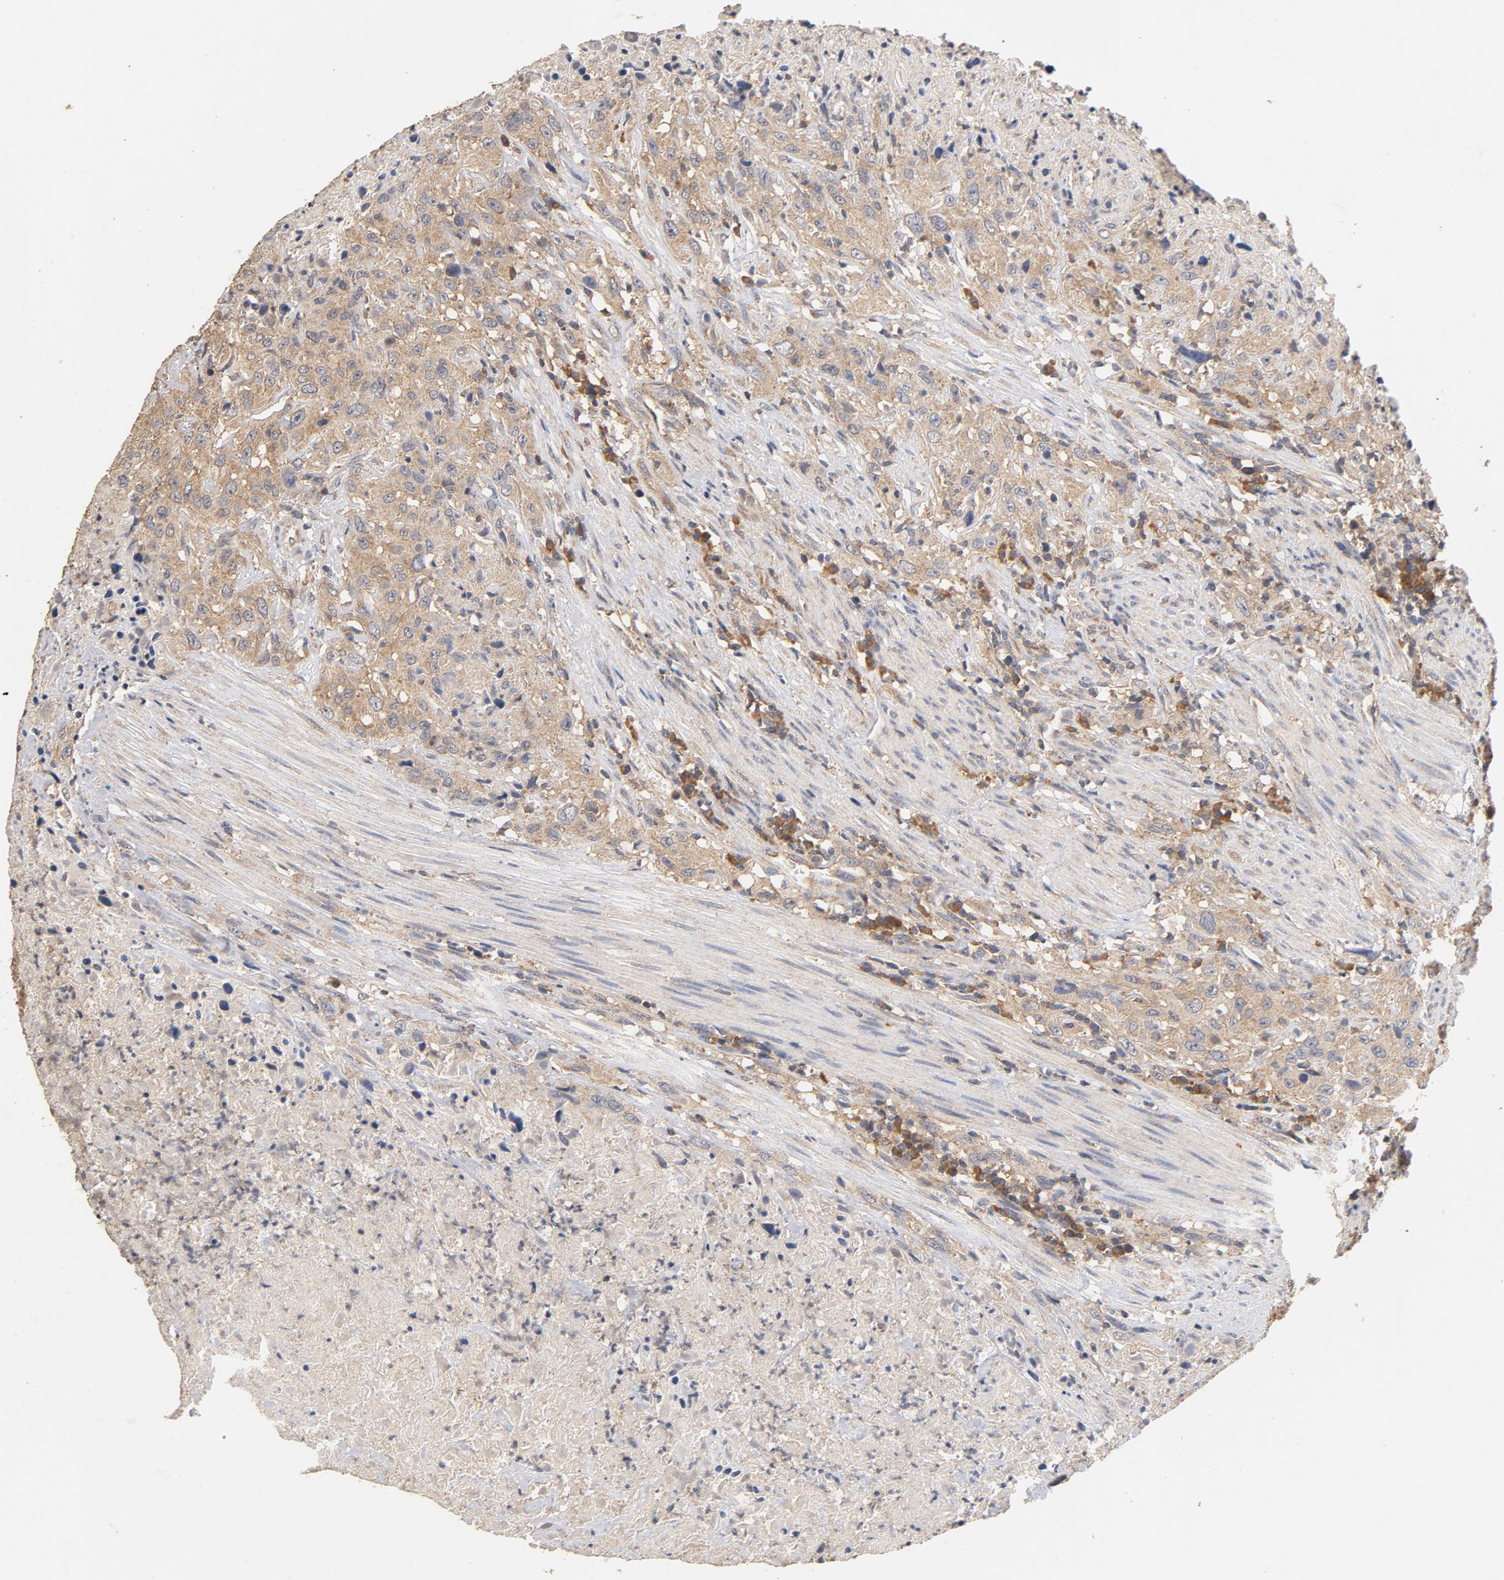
{"staining": {"intensity": "weak", "quantity": ">75%", "location": "cytoplasmic/membranous"}, "tissue": "urothelial cancer", "cell_type": "Tumor cells", "image_type": "cancer", "snomed": [{"axis": "morphology", "description": "Urothelial carcinoma, High grade"}, {"axis": "topography", "description": "Urinary bladder"}], "caption": "Brown immunohistochemical staining in urothelial cancer reveals weak cytoplasmic/membranous positivity in approximately >75% of tumor cells.", "gene": "DDX6", "patient": {"sex": "male", "age": 61}}